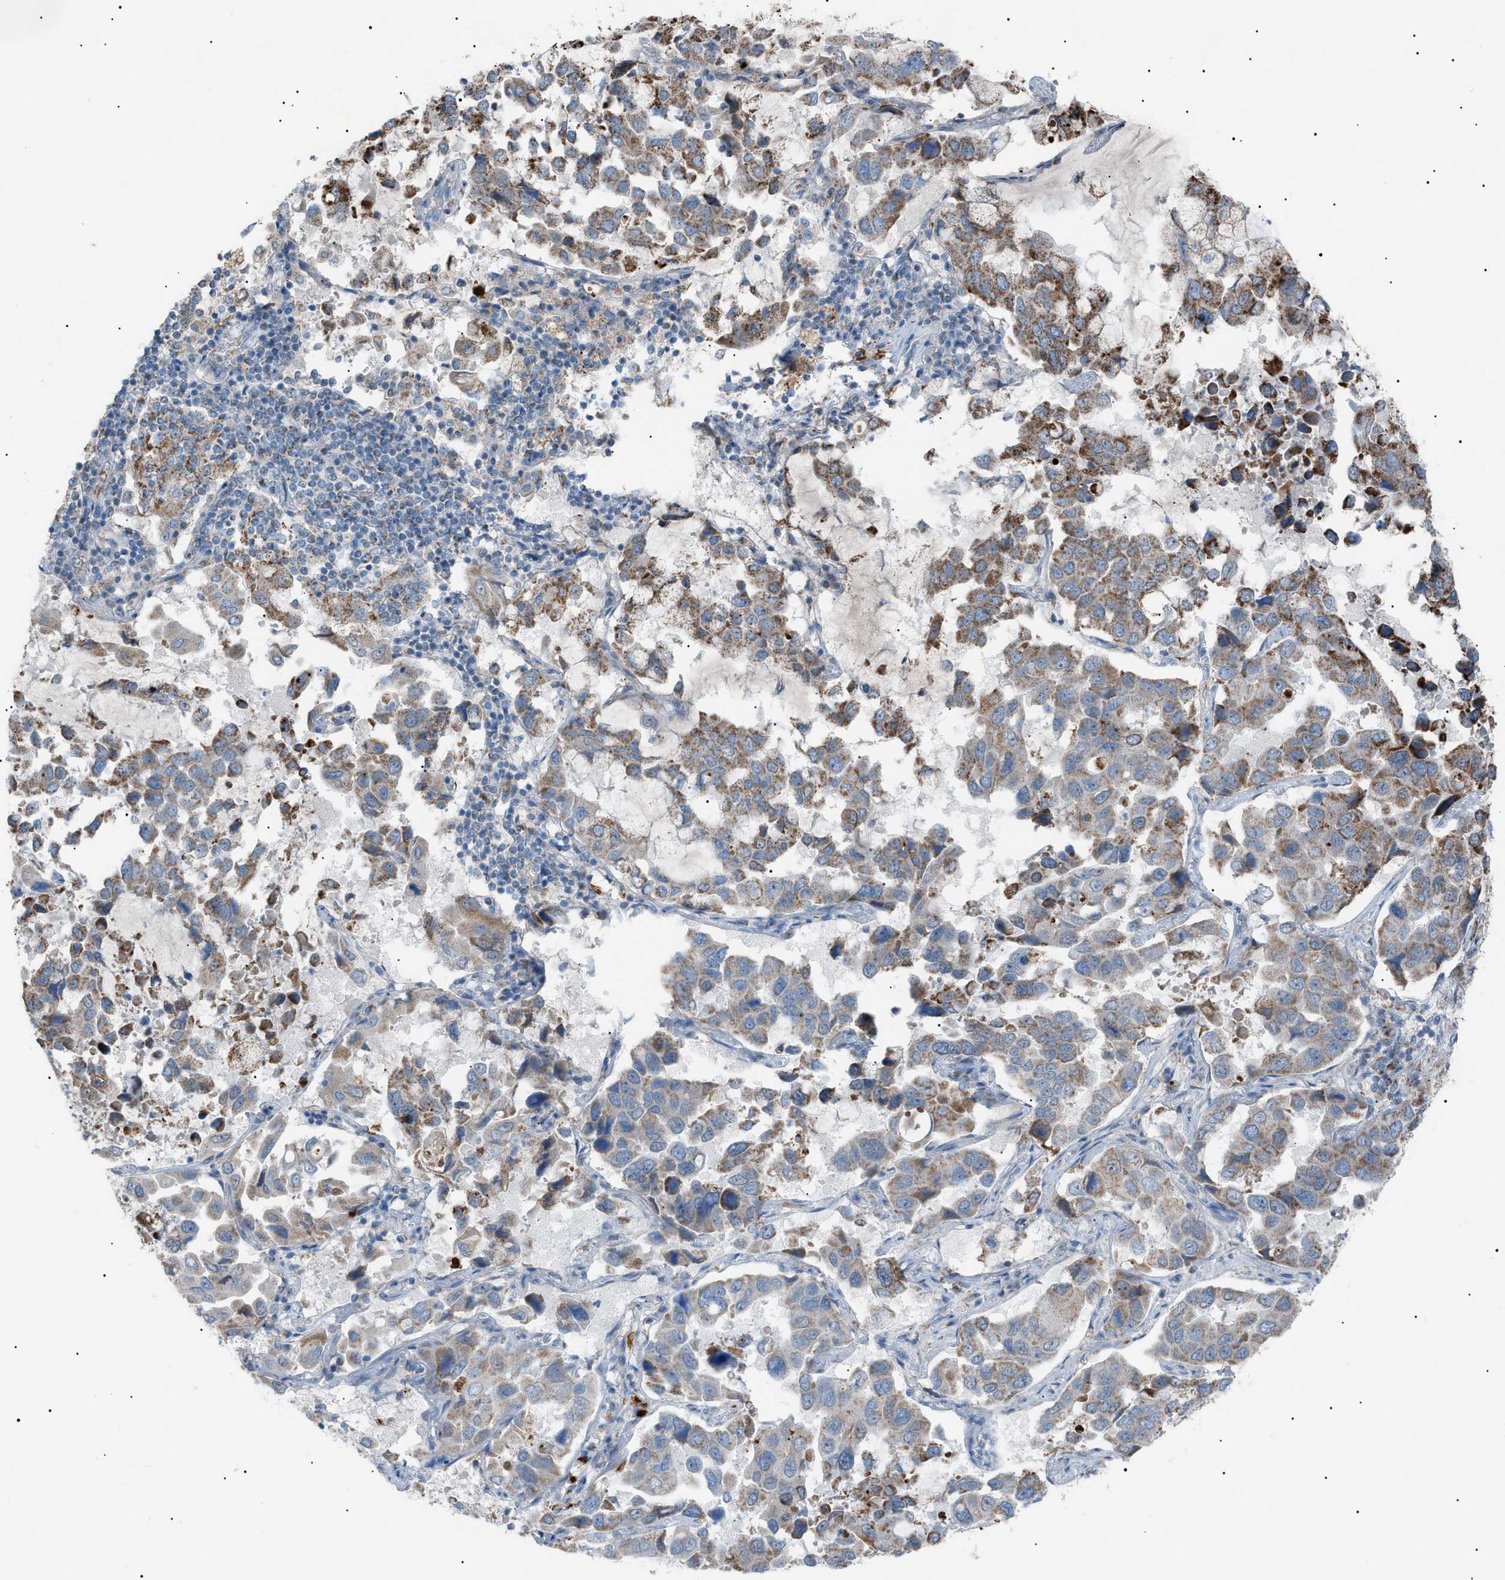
{"staining": {"intensity": "moderate", "quantity": "25%-75%", "location": "cytoplasmic/membranous"}, "tissue": "lung cancer", "cell_type": "Tumor cells", "image_type": "cancer", "snomed": [{"axis": "morphology", "description": "Adenocarcinoma, NOS"}, {"axis": "topography", "description": "Lung"}], "caption": "Immunohistochemical staining of adenocarcinoma (lung) demonstrates medium levels of moderate cytoplasmic/membranous protein expression in approximately 25%-75% of tumor cells. The staining was performed using DAB to visualize the protein expression in brown, while the nuclei were stained in blue with hematoxylin (Magnification: 20x).", "gene": "ZNF516", "patient": {"sex": "male", "age": 64}}